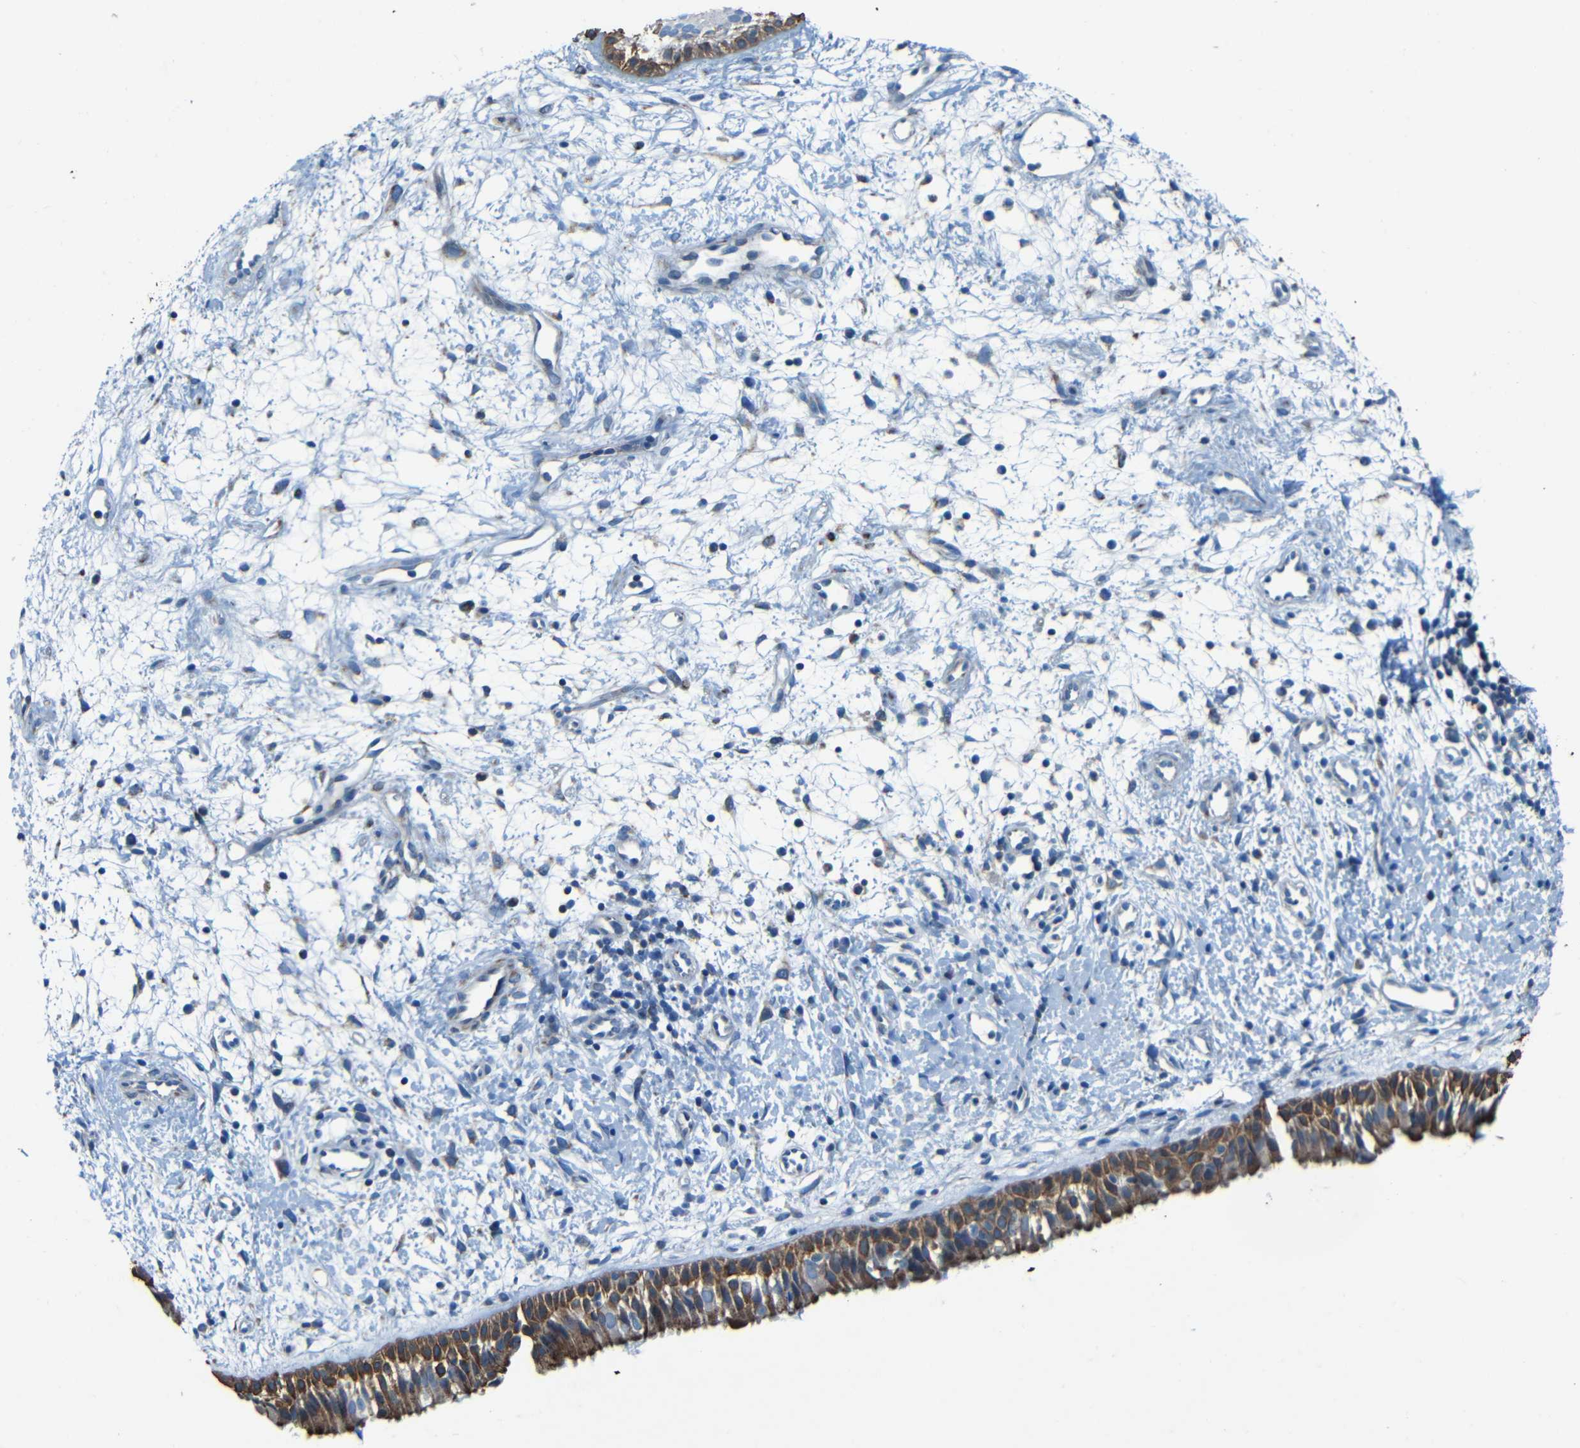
{"staining": {"intensity": "strong", "quantity": ">75%", "location": "cytoplasmic/membranous"}, "tissue": "nasopharynx", "cell_type": "Respiratory epithelial cells", "image_type": "normal", "snomed": [{"axis": "morphology", "description": "Normal tissue, NOS"}, {"axis": "topography", "description": "Nasopharynx"}], "caption": "Immunohistochemical staining of benign nasopharynx exhibits strong cytoplasmic/membranous protein staining in about >75% of respiratory epithelial cells. The staining was performed using DAB, with brown indicating positive protein expression. Nuclei are stained blue with hematoxylin.", "gene": "WSCD2", "patient": {"sex": "male", "age": 22}}